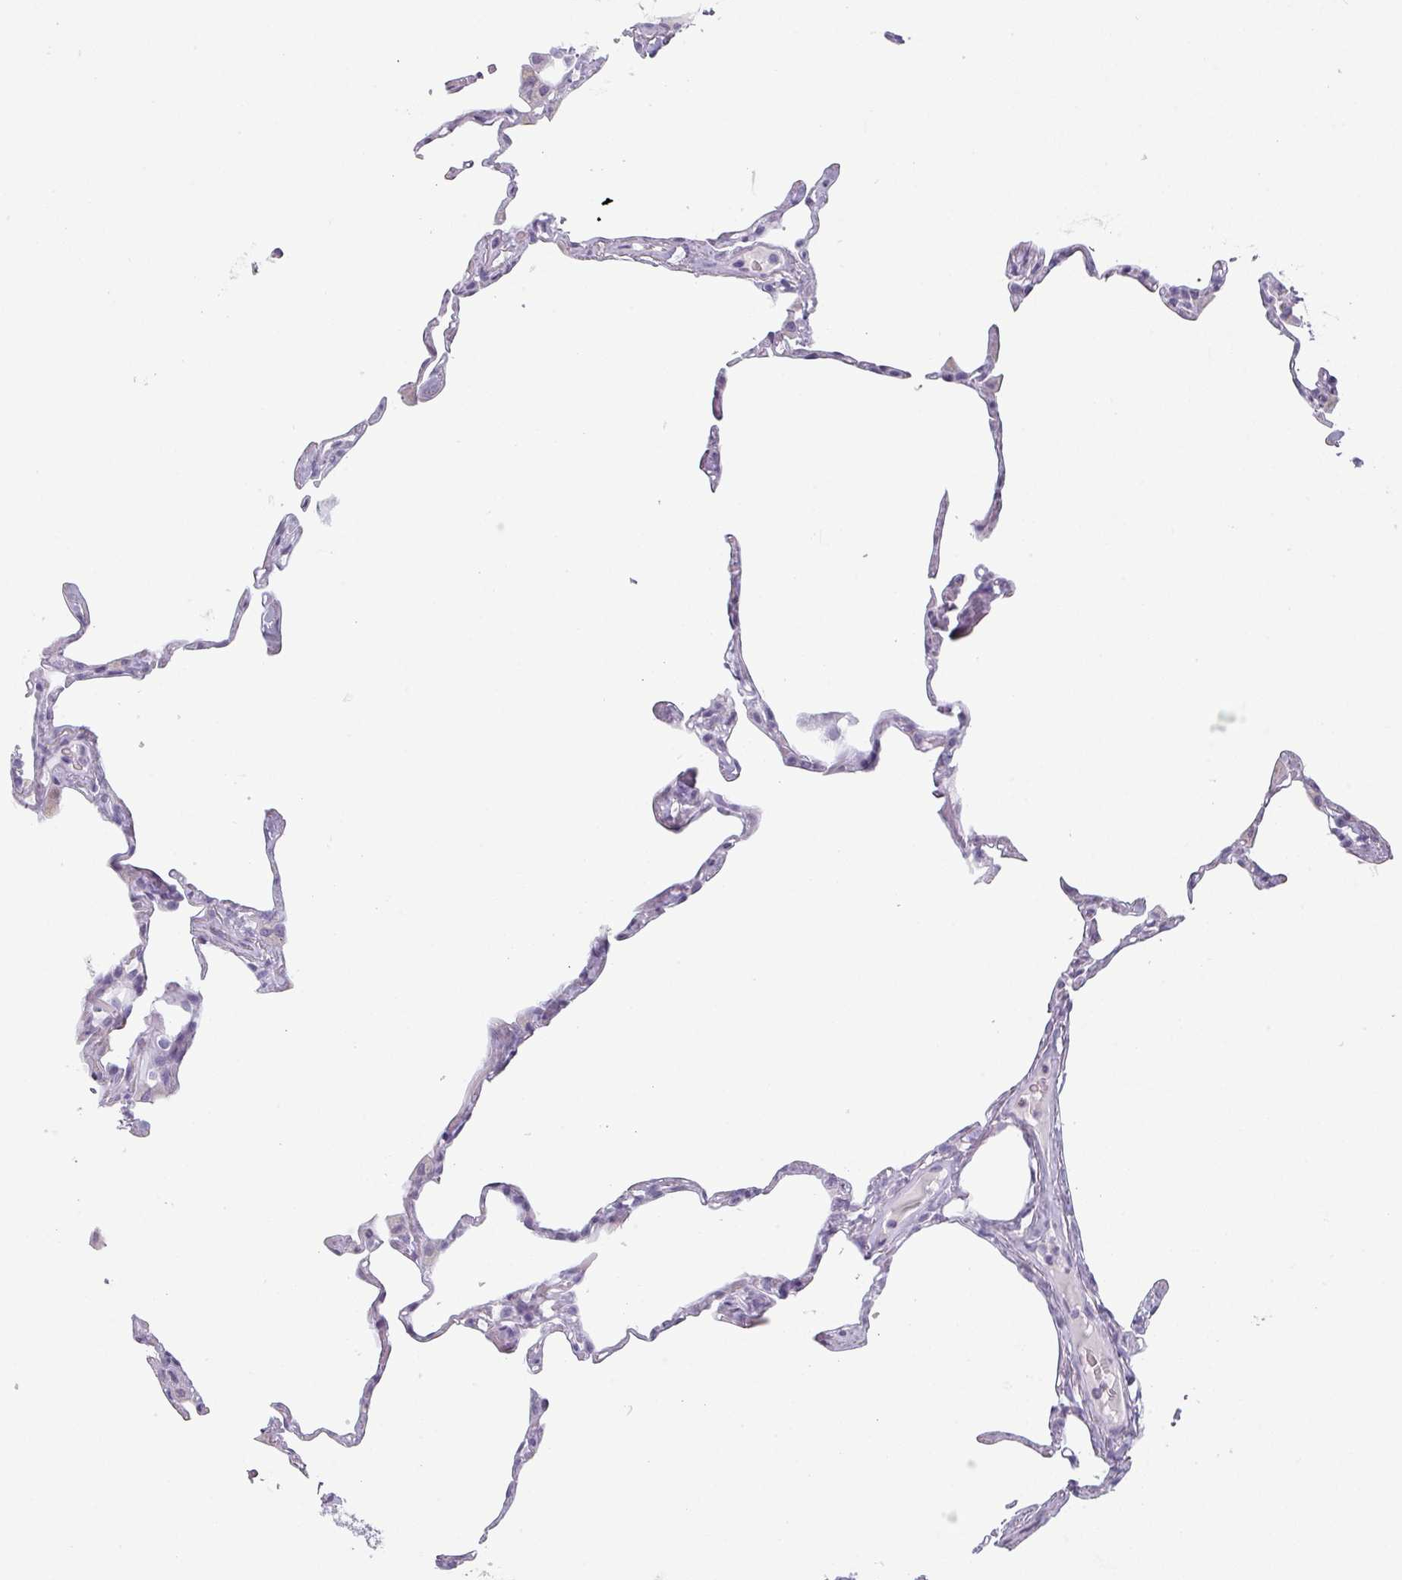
{"staining": {"intensity": "negative", "quantity": "none", "location": "none"}, "tissue": "lung", "cell_type": "Alveolar cells", "image_type": "normal", "snomed": [{"axis": "morphology", "description": "Normal tissue, NOS"}, {"axis": "topography", "description": "Lung"}], "caption": "High power microscopy micrograph of an immunohistochemistry histopathology image of unremarkable lung, revealing no significant staining in alveolar cells.", "gene": "SLC35G2", "patient": {"sex": "male", "age": 65}}